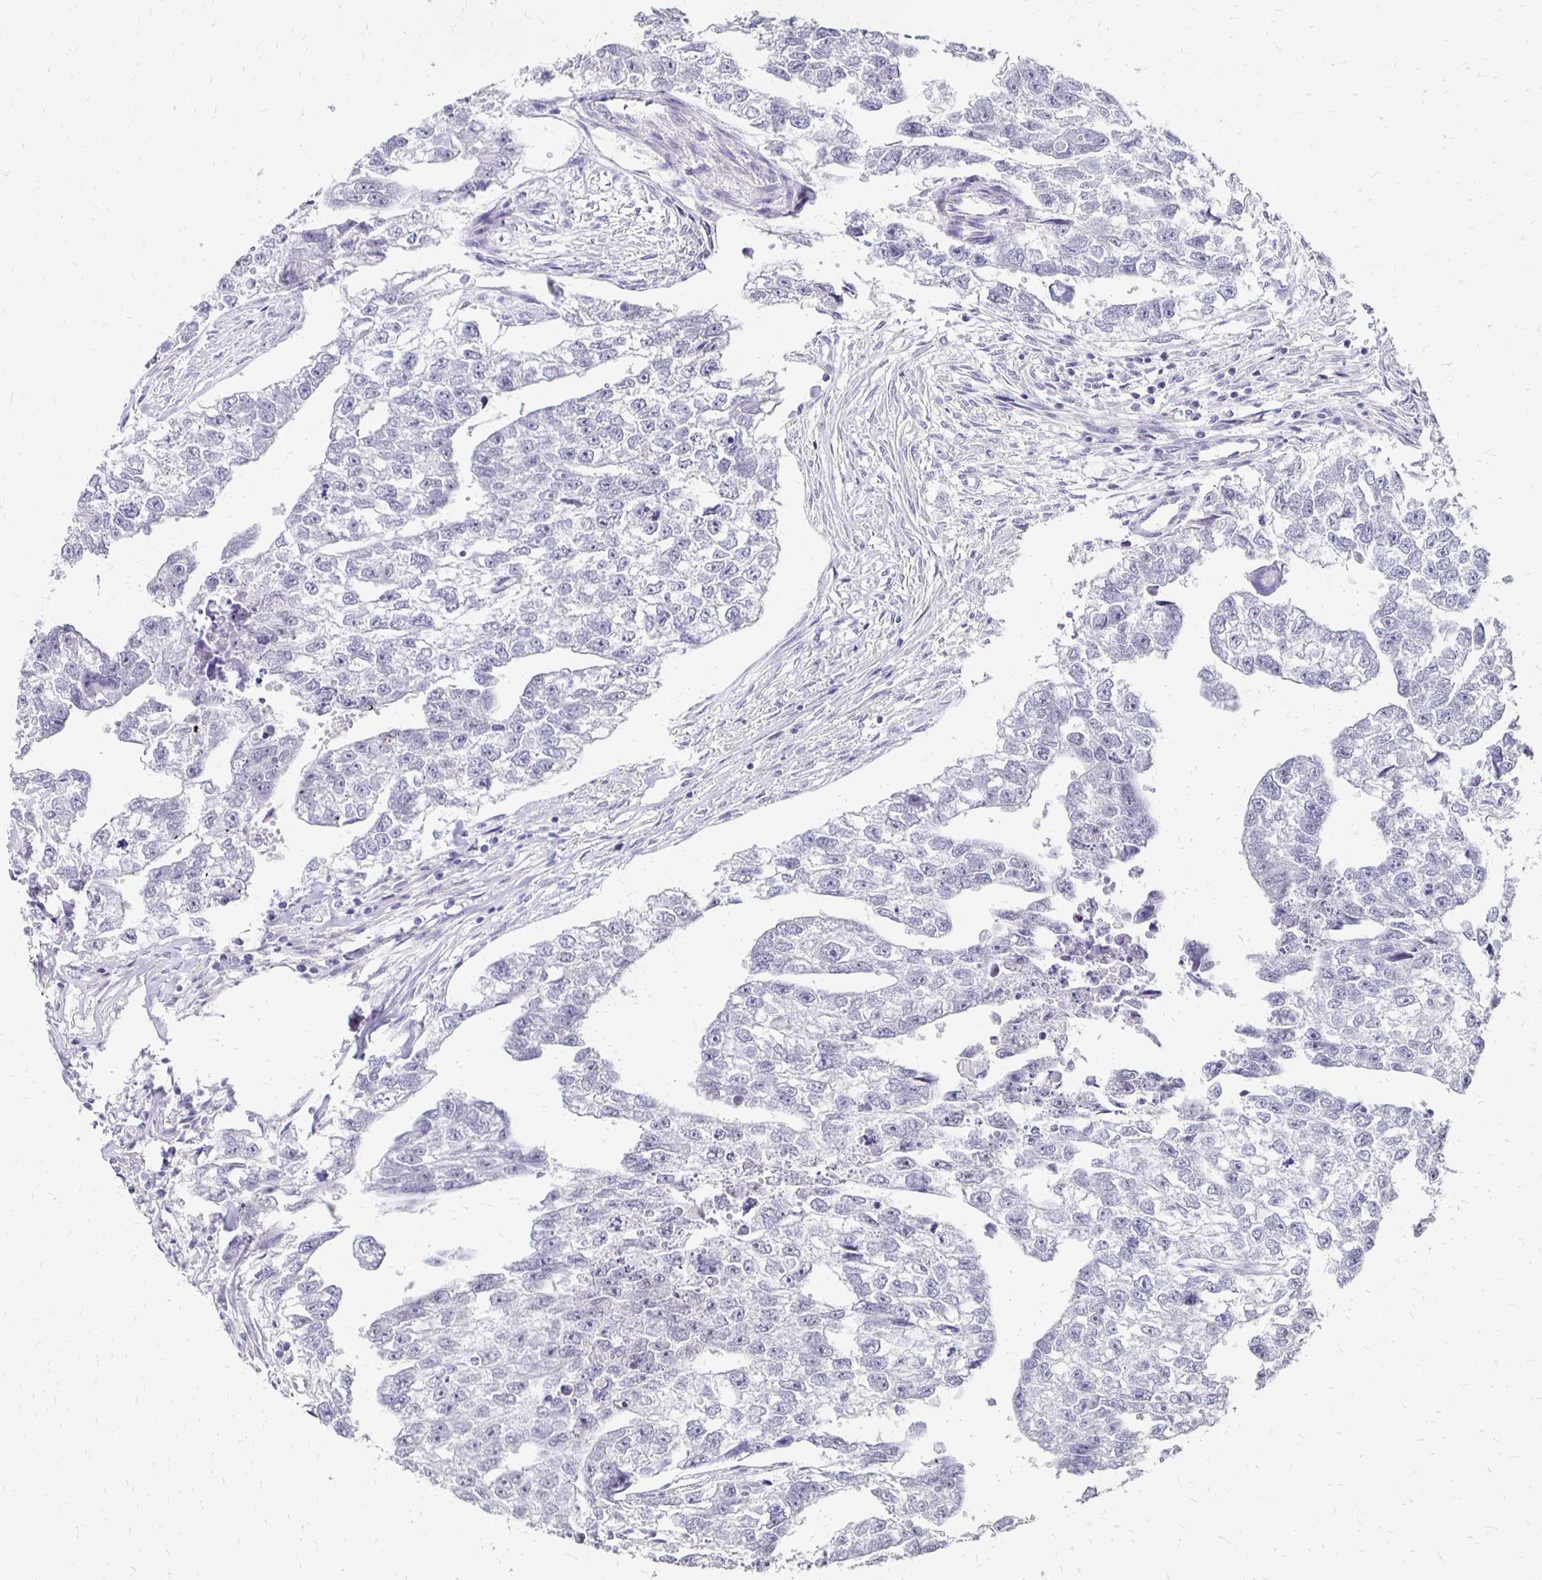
{"staining": {"intensity": "negative", "quantity": "none", "location": "none"}, "tissue": "testis cancer", "cell_type": "Tumor cells", "image_type": "cancer", "snomed": [{"axis": "morphology", "description": "Carcinoma, Embryonal, NOS"}, {"axis": "morphology", "description": "Teratoma, malignant, NOS"}, {"axis": "topography", "description": "Testis"}], "caption": "High power microscopy photomicrograph of an immunohistochemistry photomicrograph of testis cancer (malignant teratoma), revealing no significant staining in tumor cells.", "gene": "ATOSB", "patient": {"sex": "male", "age": 44}}